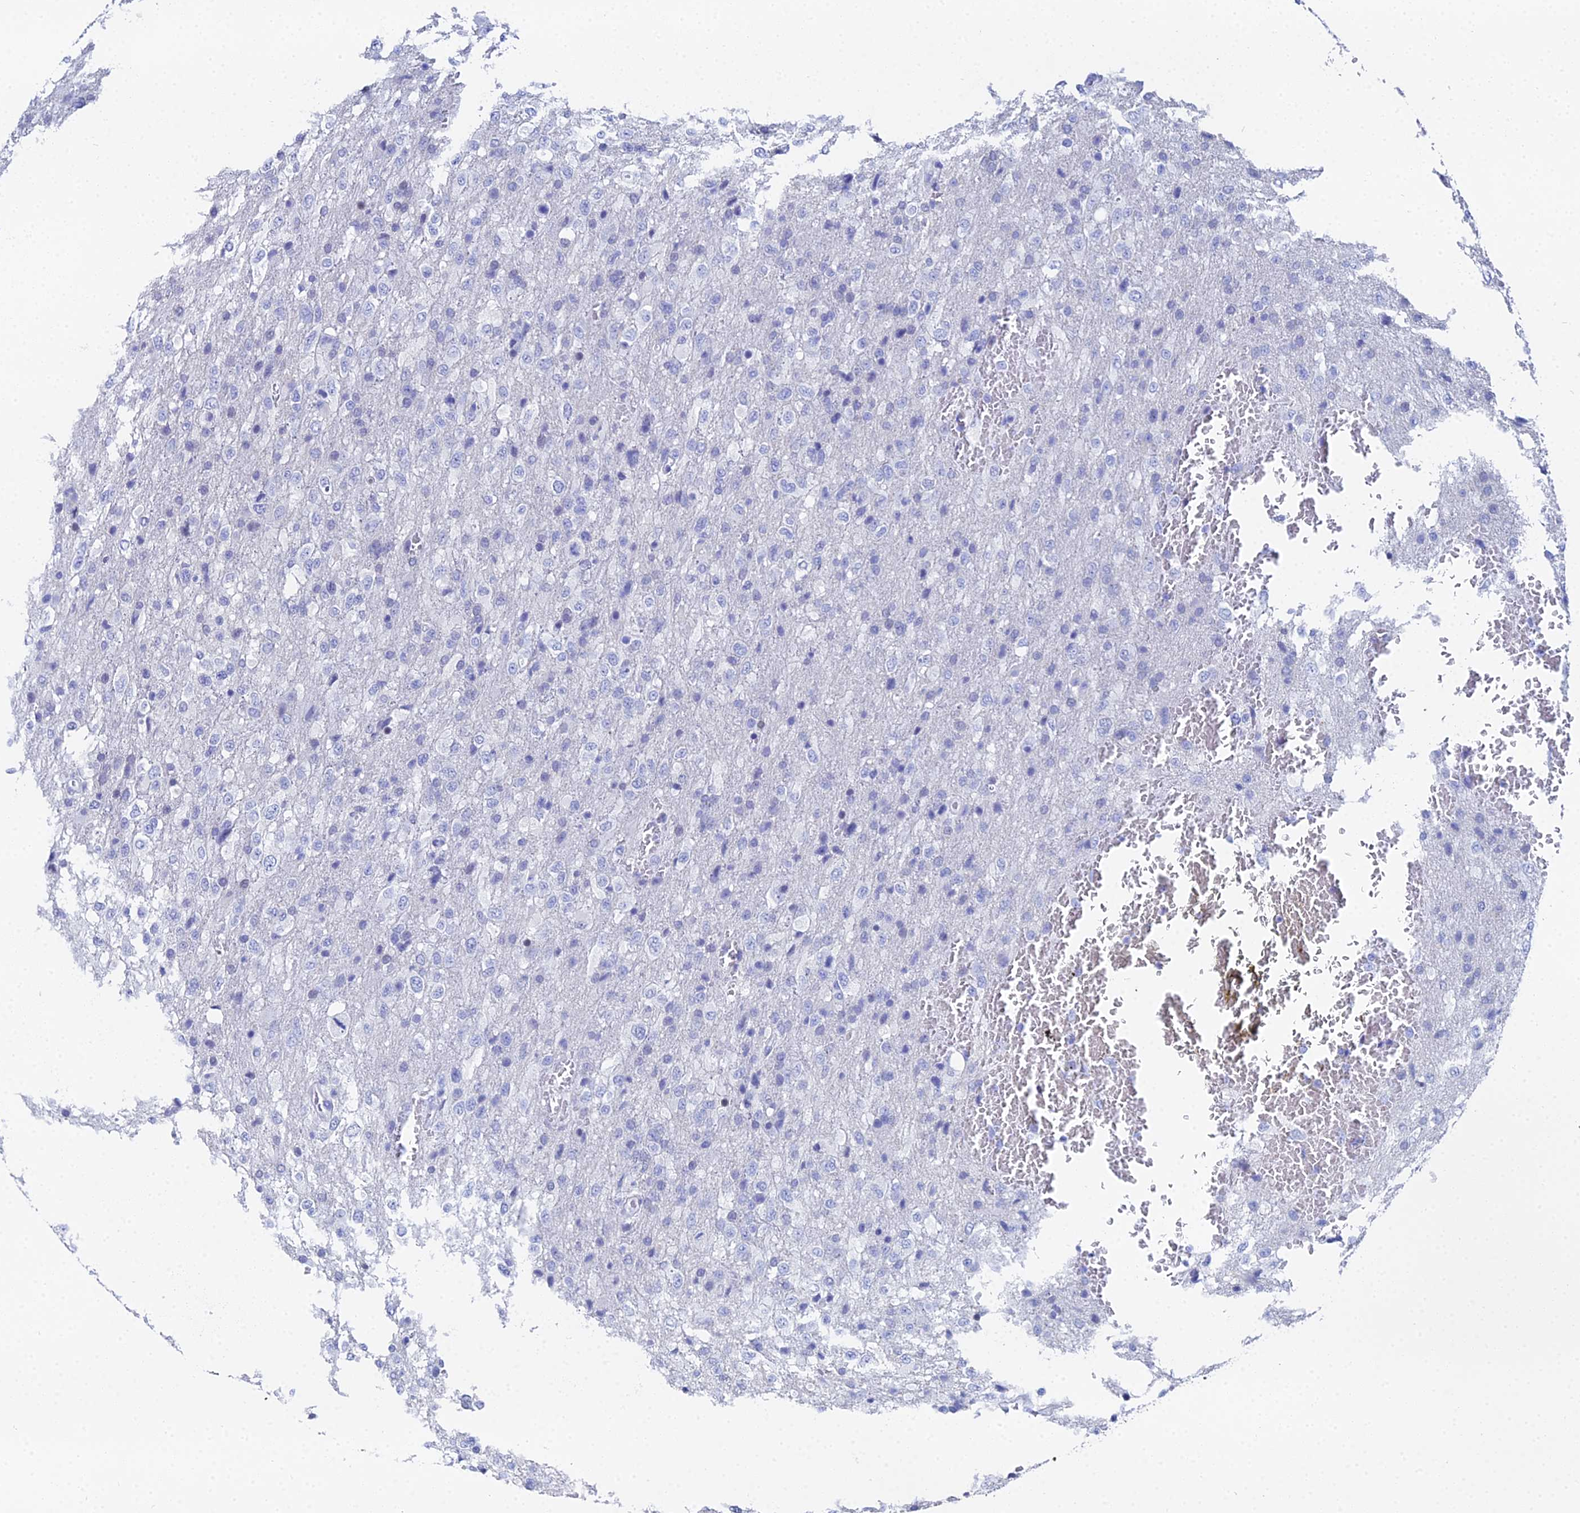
{"staining": {"intensity": "negative", "quantity": "none", "location": "none"}, "tissue": "glioma", "cell_type": "Tumor cells", "image_type": "cancer", "snomed": [{"axis": "morphology", "description": "Glioma, malignant, High grade"}, {"axis": "topography", "description": "Brain"}], "caption": "DAB (3,3'-diaminobenzidine) immunohistochemical staining of high-grade glioma (malignant) shows no significant expression in tumor cells. The staining was performed using DAB to visualize the protein expression in brown, while the nuclei were stained in blue with hematoxylin (Magnification: 20x).", "gene": "OCM", "patient": {"sex": "female", "age": 74}}